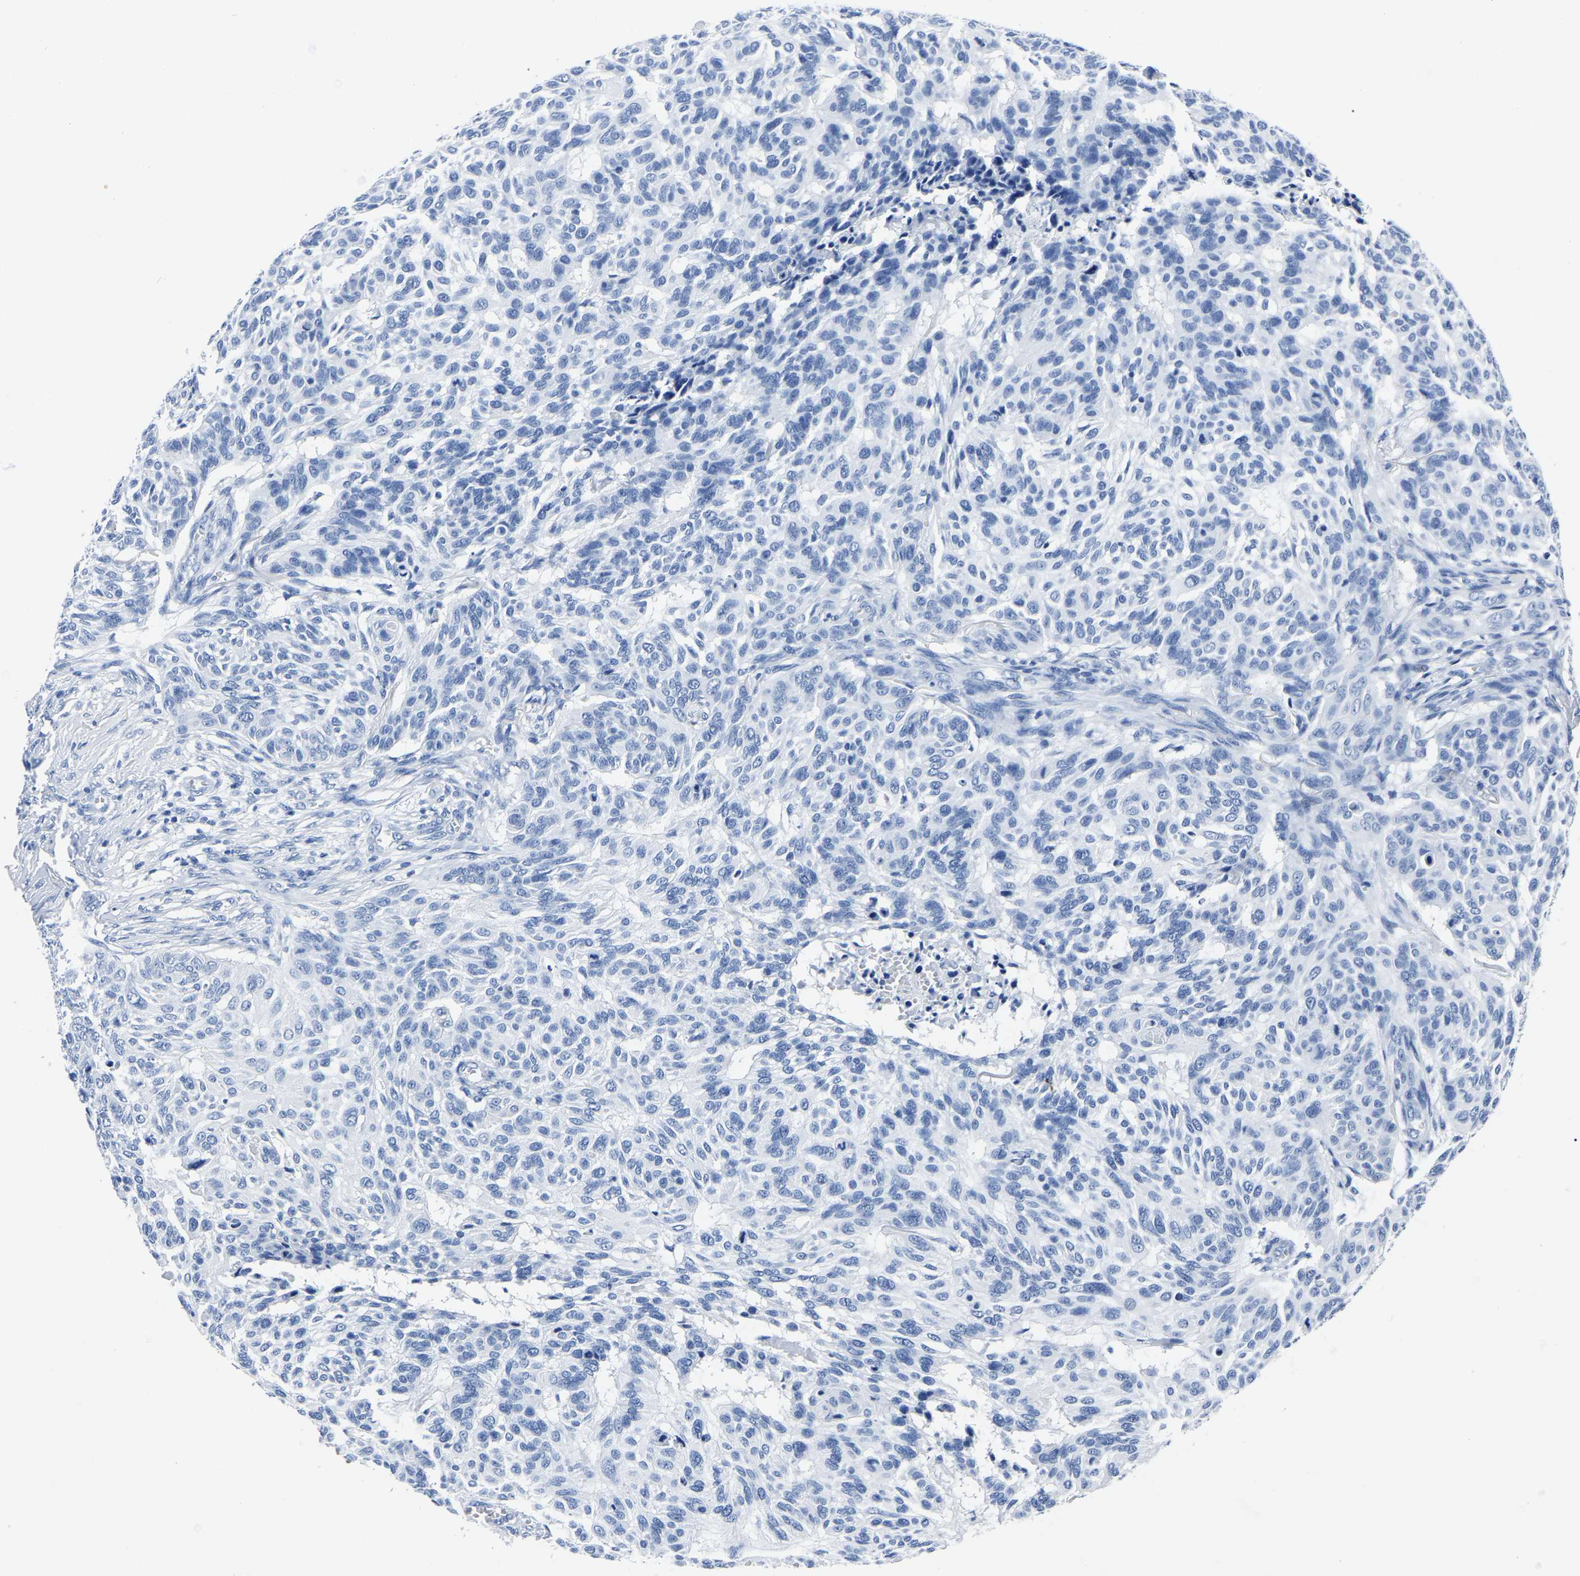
{"staining": {"intensity": "negative", "quantity": "none", "location": "none"}, "tissue": "skin cancer", "cell_type": "Tumor cells", "image_type": "cancer", "snomed": [{"axis": "morphology", "description": "Basal cell carcinoma"}, {"axis": "topography", "description": "Skin"}], "caption": "Tumor cells show no significant positivity in skin basal cell carcinoma.", "gene": "IMPG2", "patient": {"sex": "male", "age": 85}}